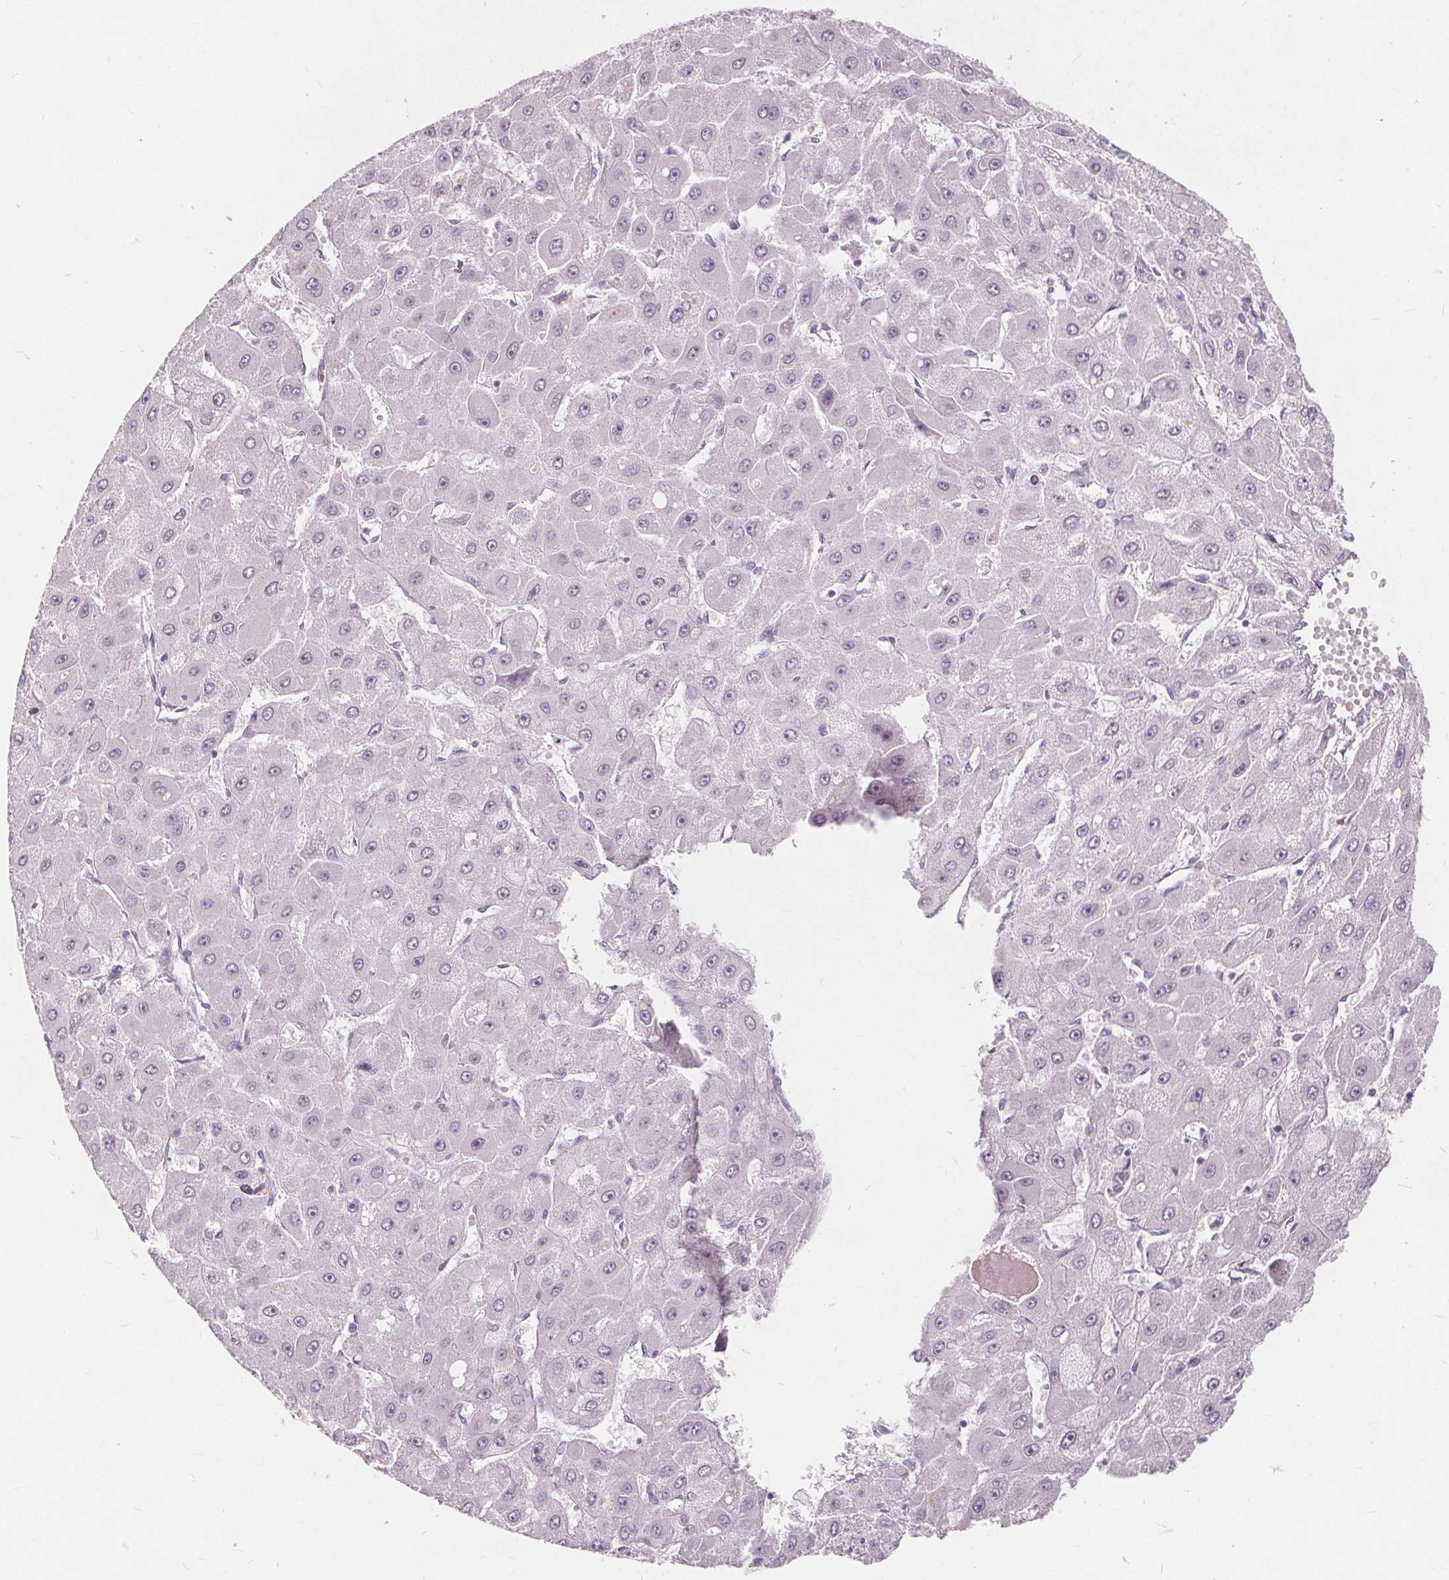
{"staining": {"intensity": "negative", "quantity": "none", "location": "none"}, "tissue": "liver cancer", "cell_type": "Tumor cells", "image_type": "cancer", "snomed": [{"axis": "morphology", "description": "Carcinoma, Hepatocellular, NOS"}, {"axis": "topography", "description": "Liver"}], "caption": "A photomicrograph of hepatocellular carcinoma (liver) stained for a protein displays no brown staining in tumor cells. (IHC, brightfield microscopy, high magnification).", "gene": "PLA2G2E", "patient": {"sex": "female", "age": 25}}